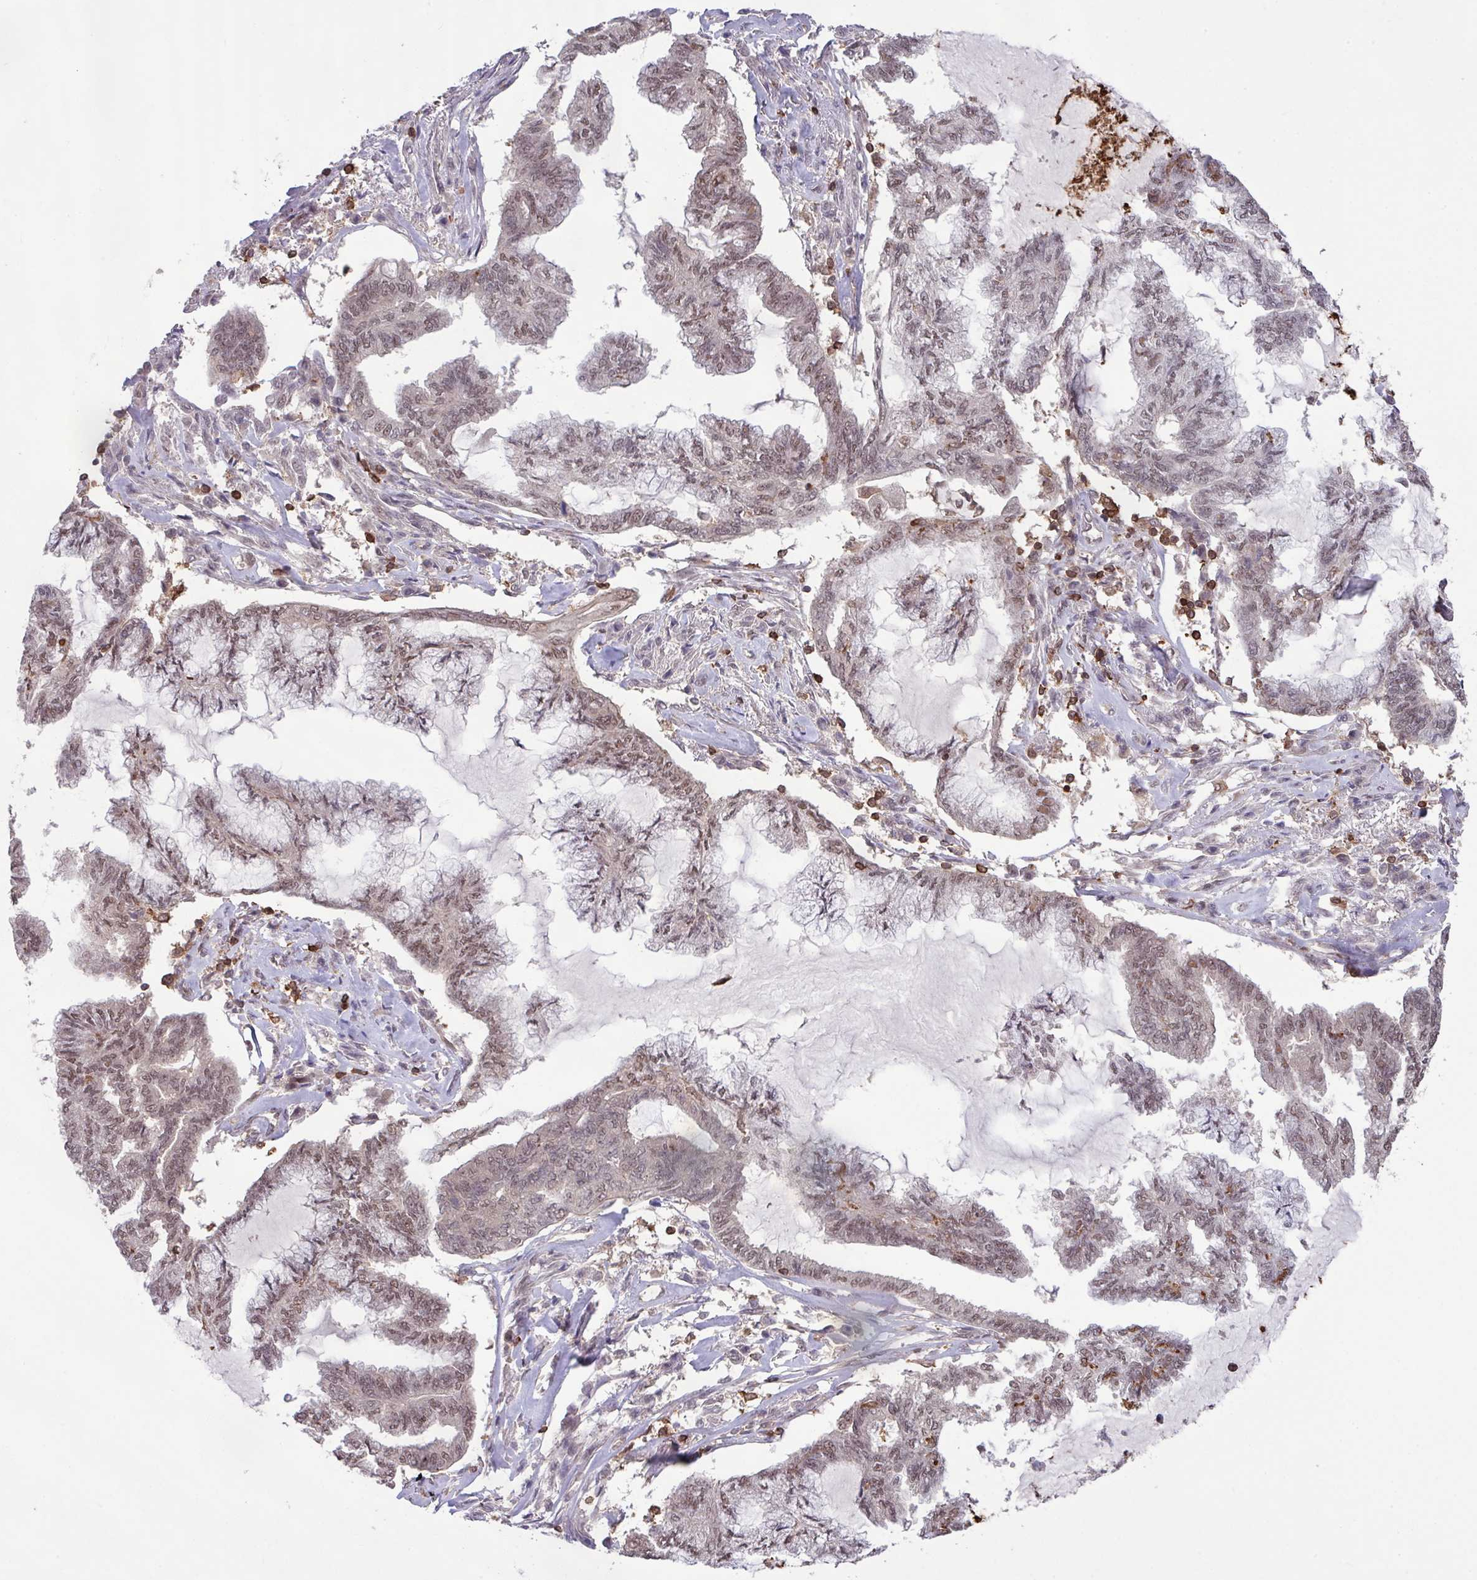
{"staining": {"intensity": "weak", "quantity": "25%-75%", "location": "nuclear"}, "tissue": "endometrial cancer", "cell_type": "Tumor cells", "image_type": "cancer", "snomed": [{"axis": "morphology", "description": "Adenocarcinoma, NOS"}, {"axis": "topography", "description": "Endometrium"}], "caption": "Tumor cells show weak nuclear positivity in approximately 25%-75% of cells in endometrial adenocarcinoma.", "gene": "GON7", "patient": {"sex": "female", "age": 86}}